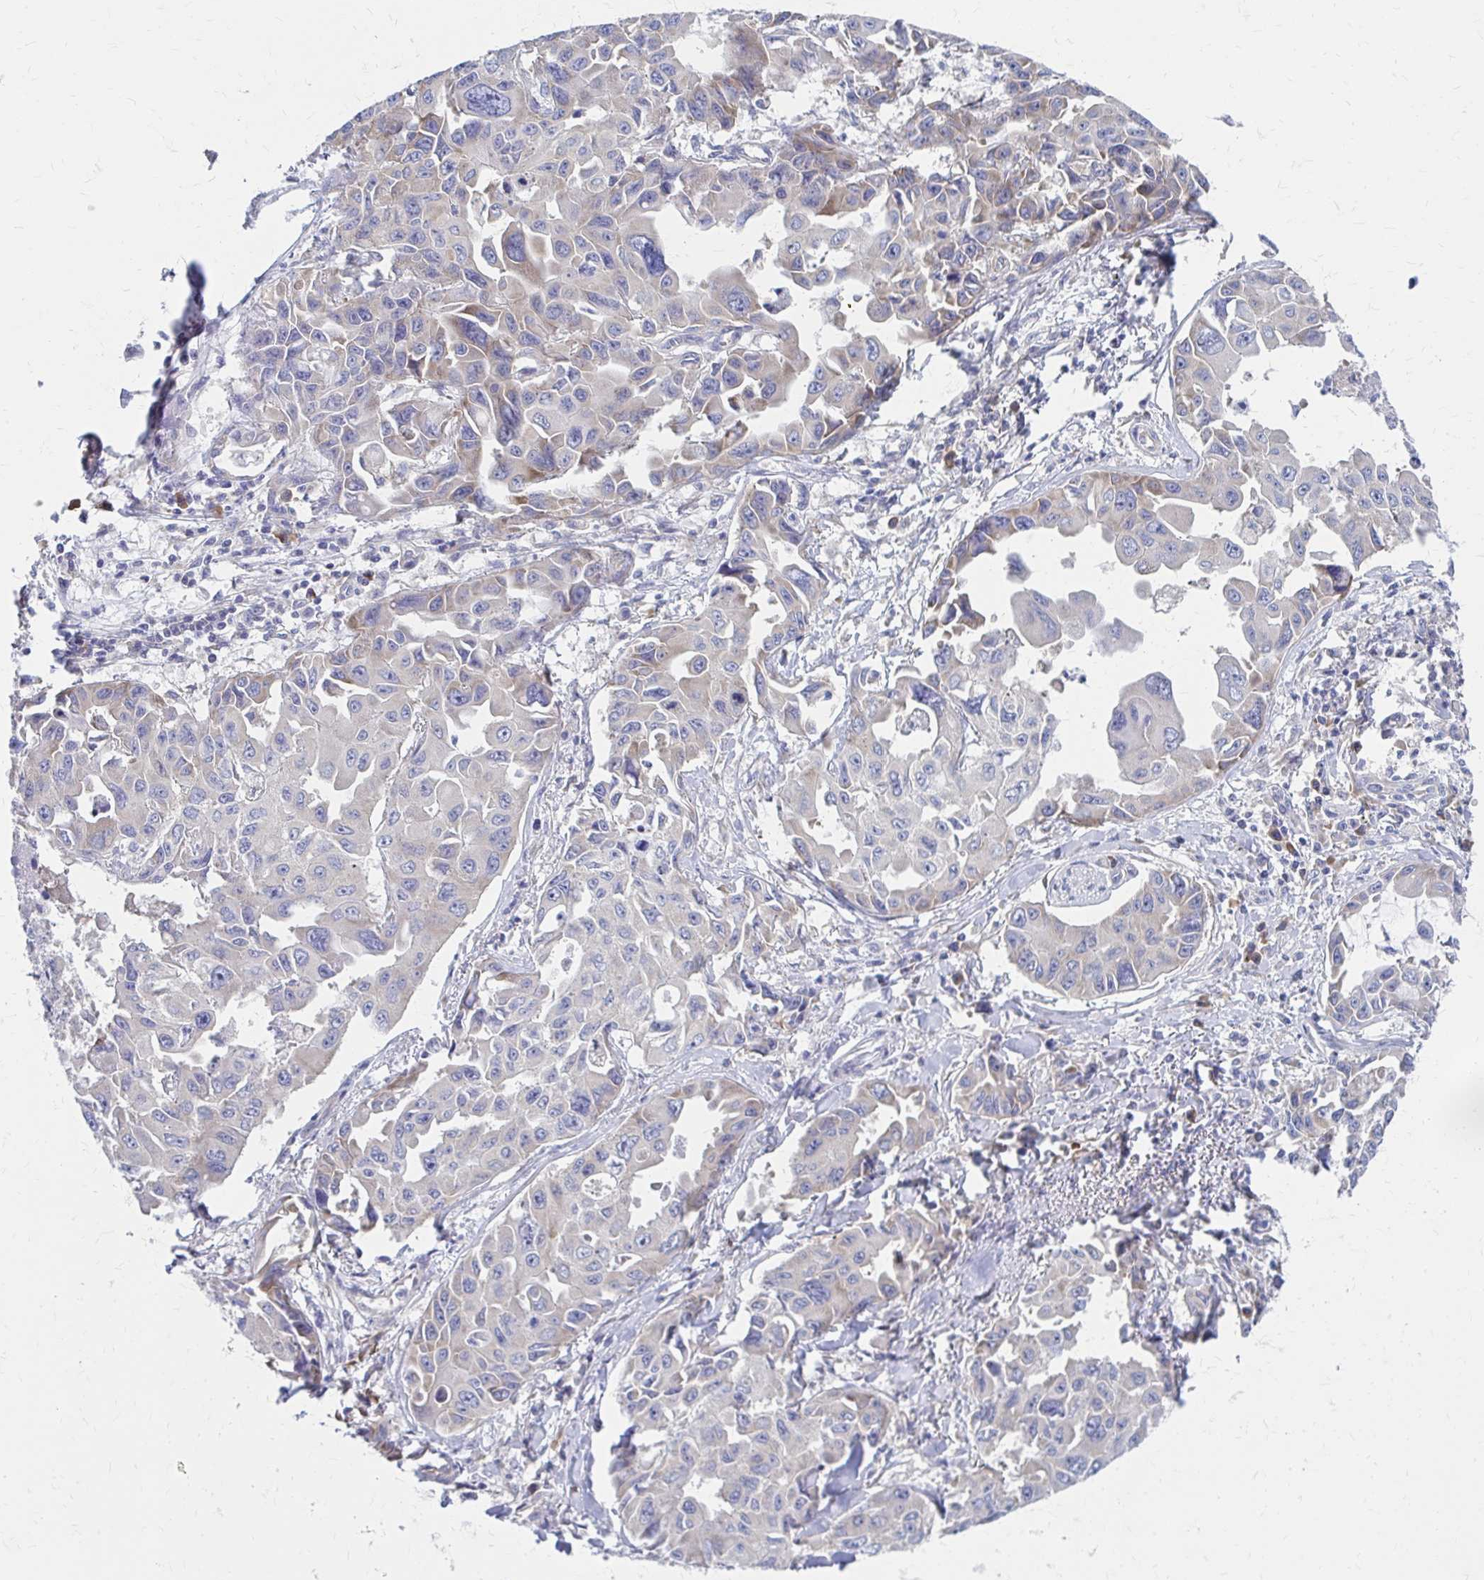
{"staining": {"intensity": "negative", "quantity": "none", "location": "none"}, "tissue": "lung cancer", "cell_type": "Tumor cells", "image_type": "cancer", "snomed": [{"axis": "morphology", "description": "Adenocarcinoma, NOS"}, {"axis": "topography", "description": "Lung"}], "caption": "Lung cancer (adenocarcinoma) was stained to show a protein in brown. There is no significant expression in tumor cells. The staining is performed using DAB (3,3'-diaminobenzidine) brown chromogen with nuclei counter-stained in using hematoxylin.", "gene": "RPL27A", "patient": {"sex": "male", "age": 64}}